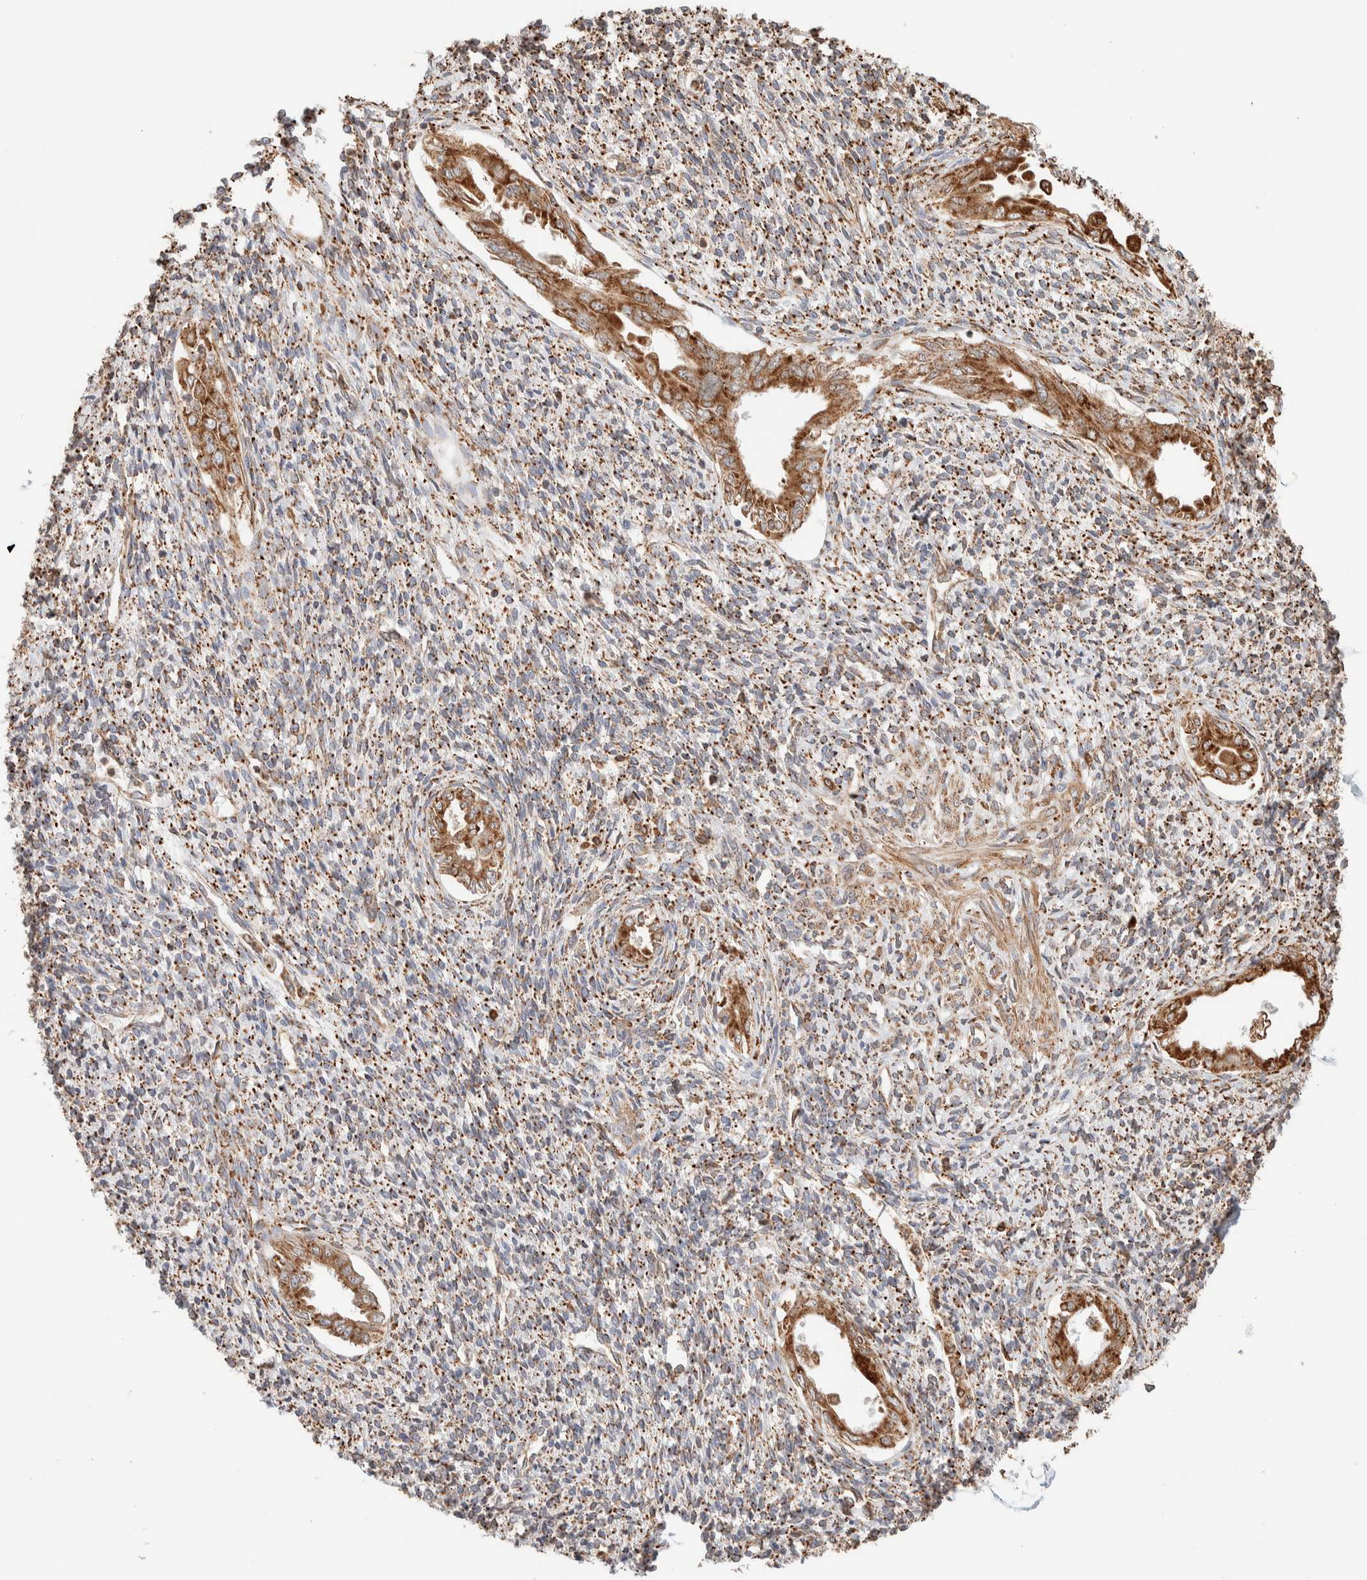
{"staining": {"intensity": "moderate", "quantity": "25%-75%", "location": "cytoplasmic/membranous"}, "tissue": "endometrium", "cell_type": "Cells in endometrial stroma", "image_type": "normal", "snomed": [{"axis": "morphology", "description": "Normal tissue, NOS"}, {"axis": "topography", "description": "Endometrium"}], "caption": "DAB immunohistochemical staining of benign human endometrium demonstrates moderate cytoplasmic/membranous protein expression in approximately 25%-75% of cells in endometrial stroma. Nuclei are stained in blue.", "gene": "INTS1", "patient": {"sex": "female", "age": 66}}